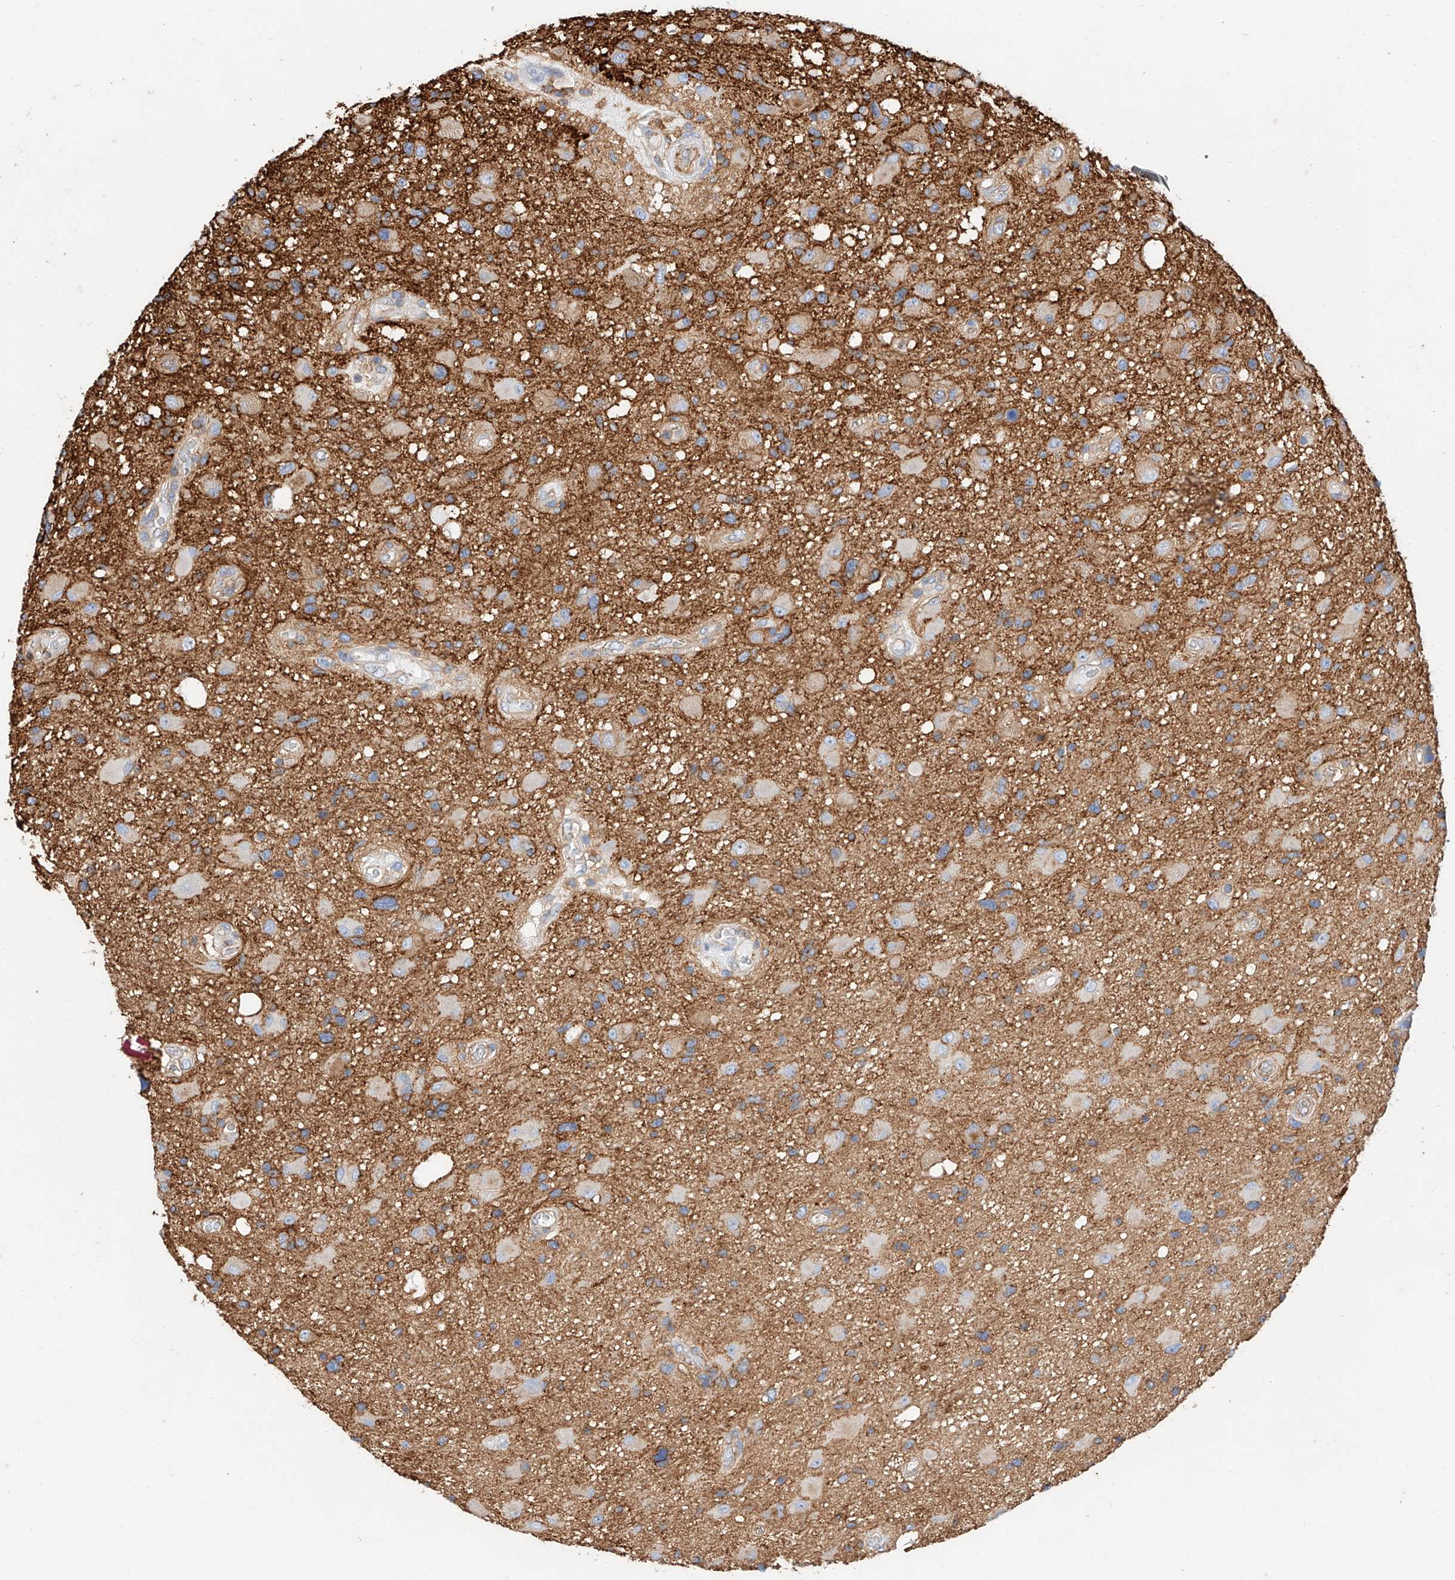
{"staining": {"intensity": "moderate", "quantity": "<25%", "location": "cytoplasmic/membranous"}, "tissue": "glioma", "cell_type": "Tumor cells", "image_type": "cancer", "snomed": [{"axis": "morphology", "description": "Glioma, malignant, High grade"}, {"axis": "topography", "description": "Brain"}], "caption": "The immunohistochemical stain labels moderate cytoplasmic/membranous positivity in tumor cells of malignant high-grade glioma tissue. Nuclei are stained in blue.", "gene": "HAUS4", "patient": {"sex": "male", "age": 33}}